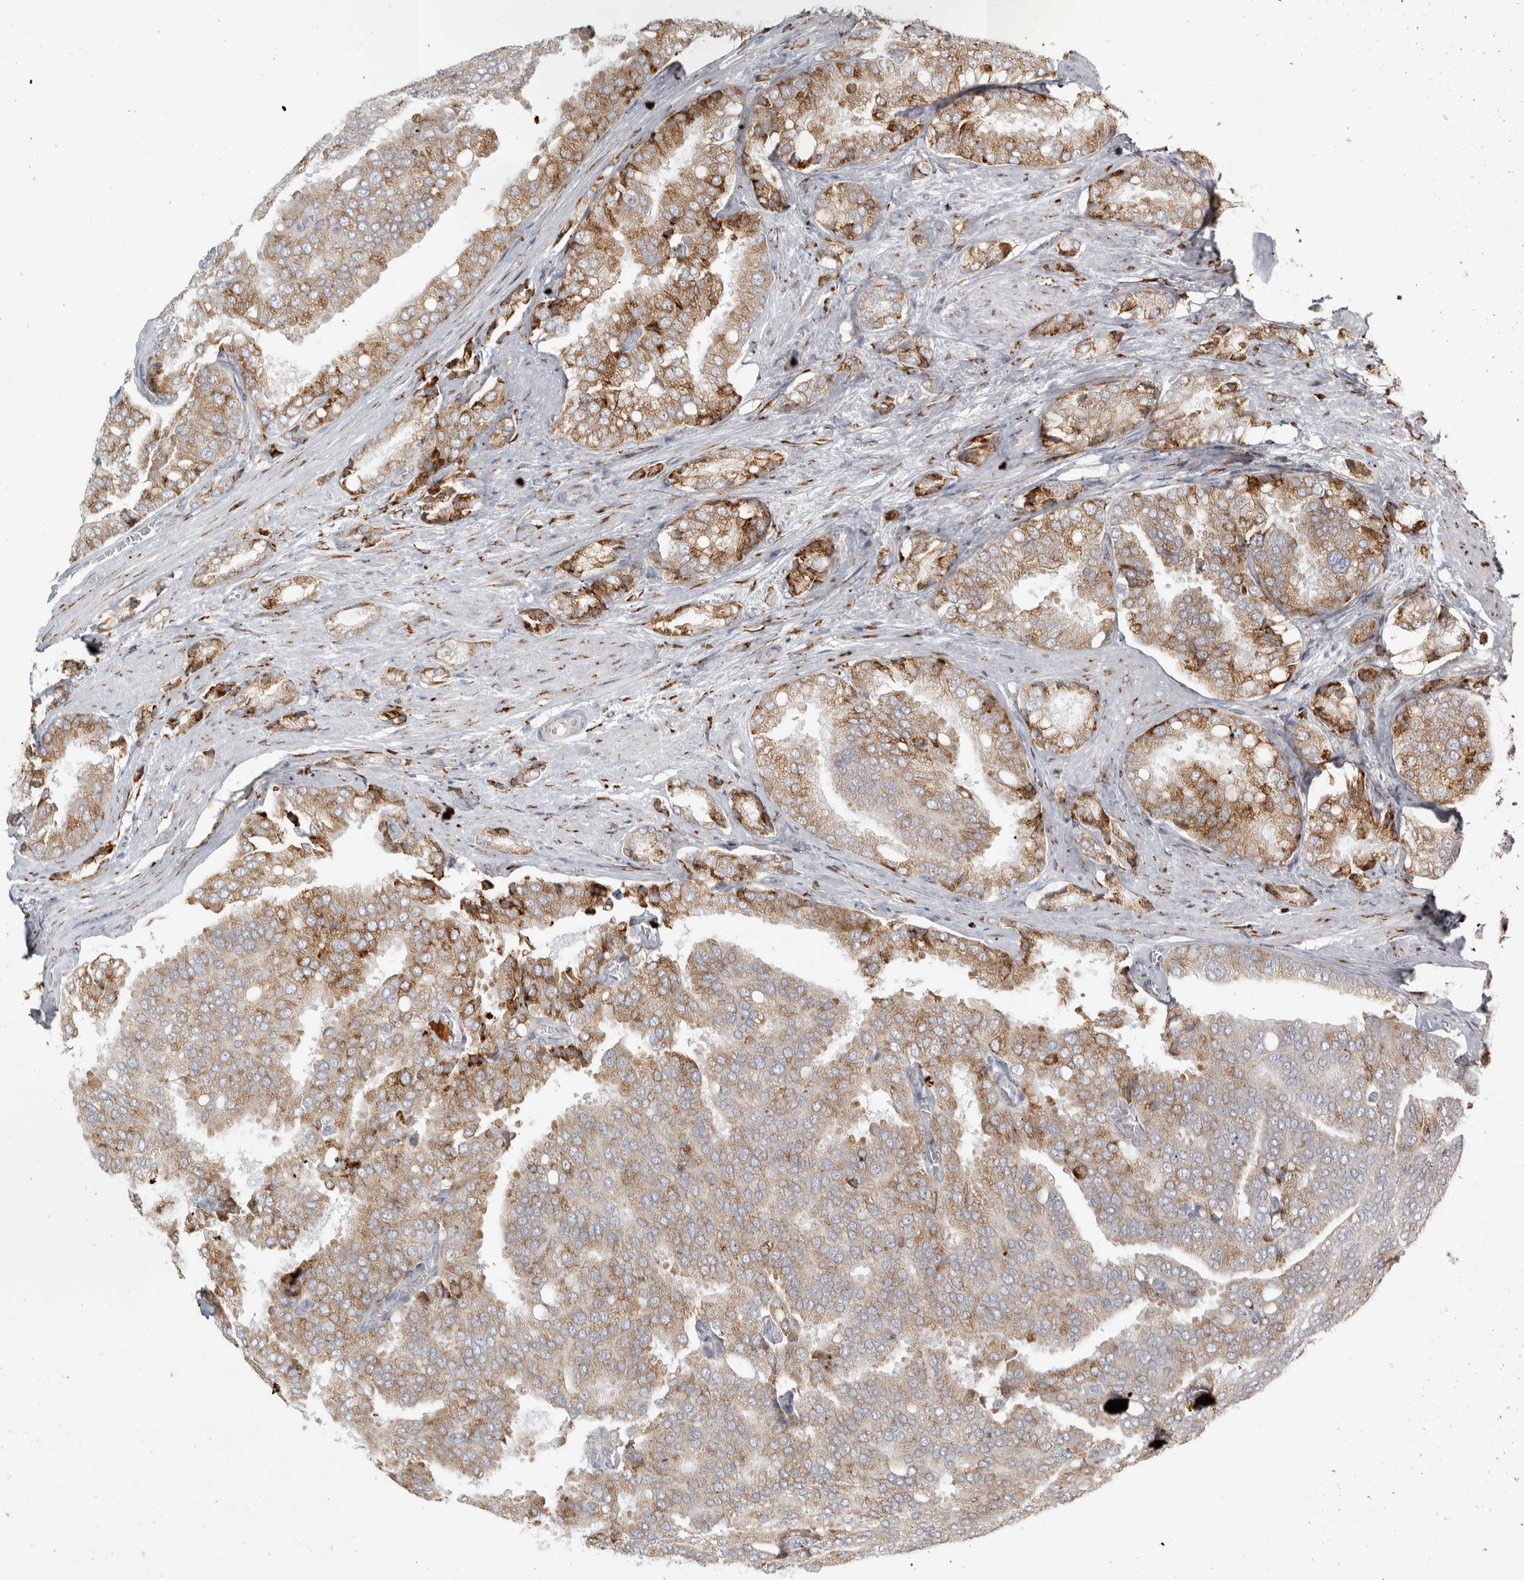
{"staining": {"intensity": "strong", "quantity": ">75%", "location": "cytoplasmic/membranous"}, "tissue": "prostate cancer", "cell_type": "Tumor cells", "image_type": "cancer", "snomed": [{"axis": "morphology", "description": "Adenocarcinoma, High grade"}, {"axis": "topography", "description": "Prostate"}], "caption": "The photomicrograph demonstrates staining of prostate adenocarcinoma (high-grade), revealing strong cytoplasmic/membranous protein staining (brown color) within tumor cells.", "gene": "OSTN", "patient": {"sex": "male", "age": 50}}